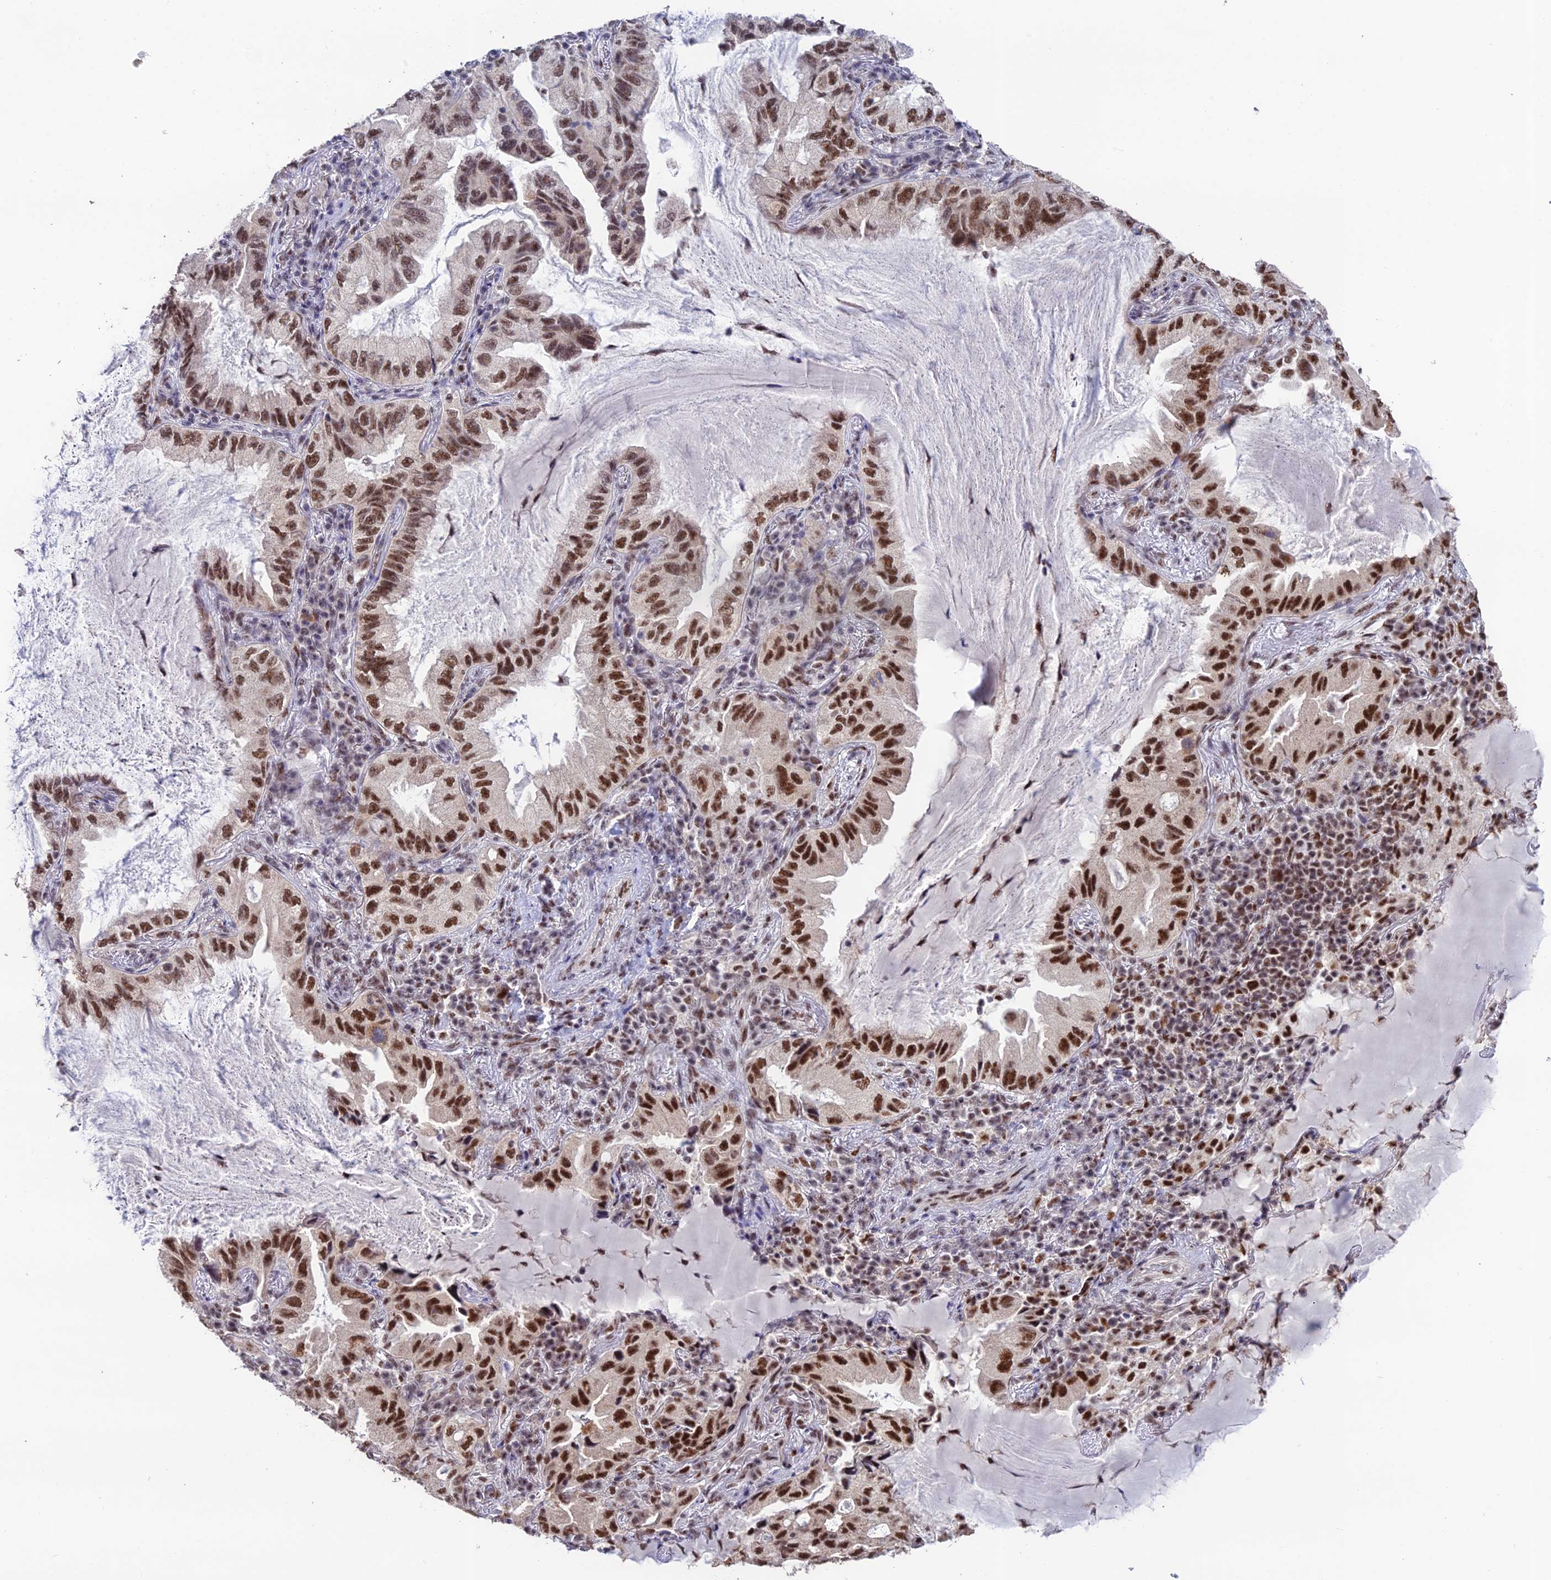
{"staining": {"intensity": "strong", "quantity": ">75%", "location": "nuclear"}, "tissue": "lung cancer", "cell_type": "Tumor cells", "image_type": "cancer", "snomed": [{"axis": "morphology", "description": "Adenocarcinoma, NOS"}, {"axis": "topography", "description": "Lung"}], "caption": "Immunohistochemical staining of human lung adenocarcinoma displays strong nuclear protein positivity in about >75% of tumor cells.", "gene": "THOC7", "patient": {"sex": "female", "age": 69}}